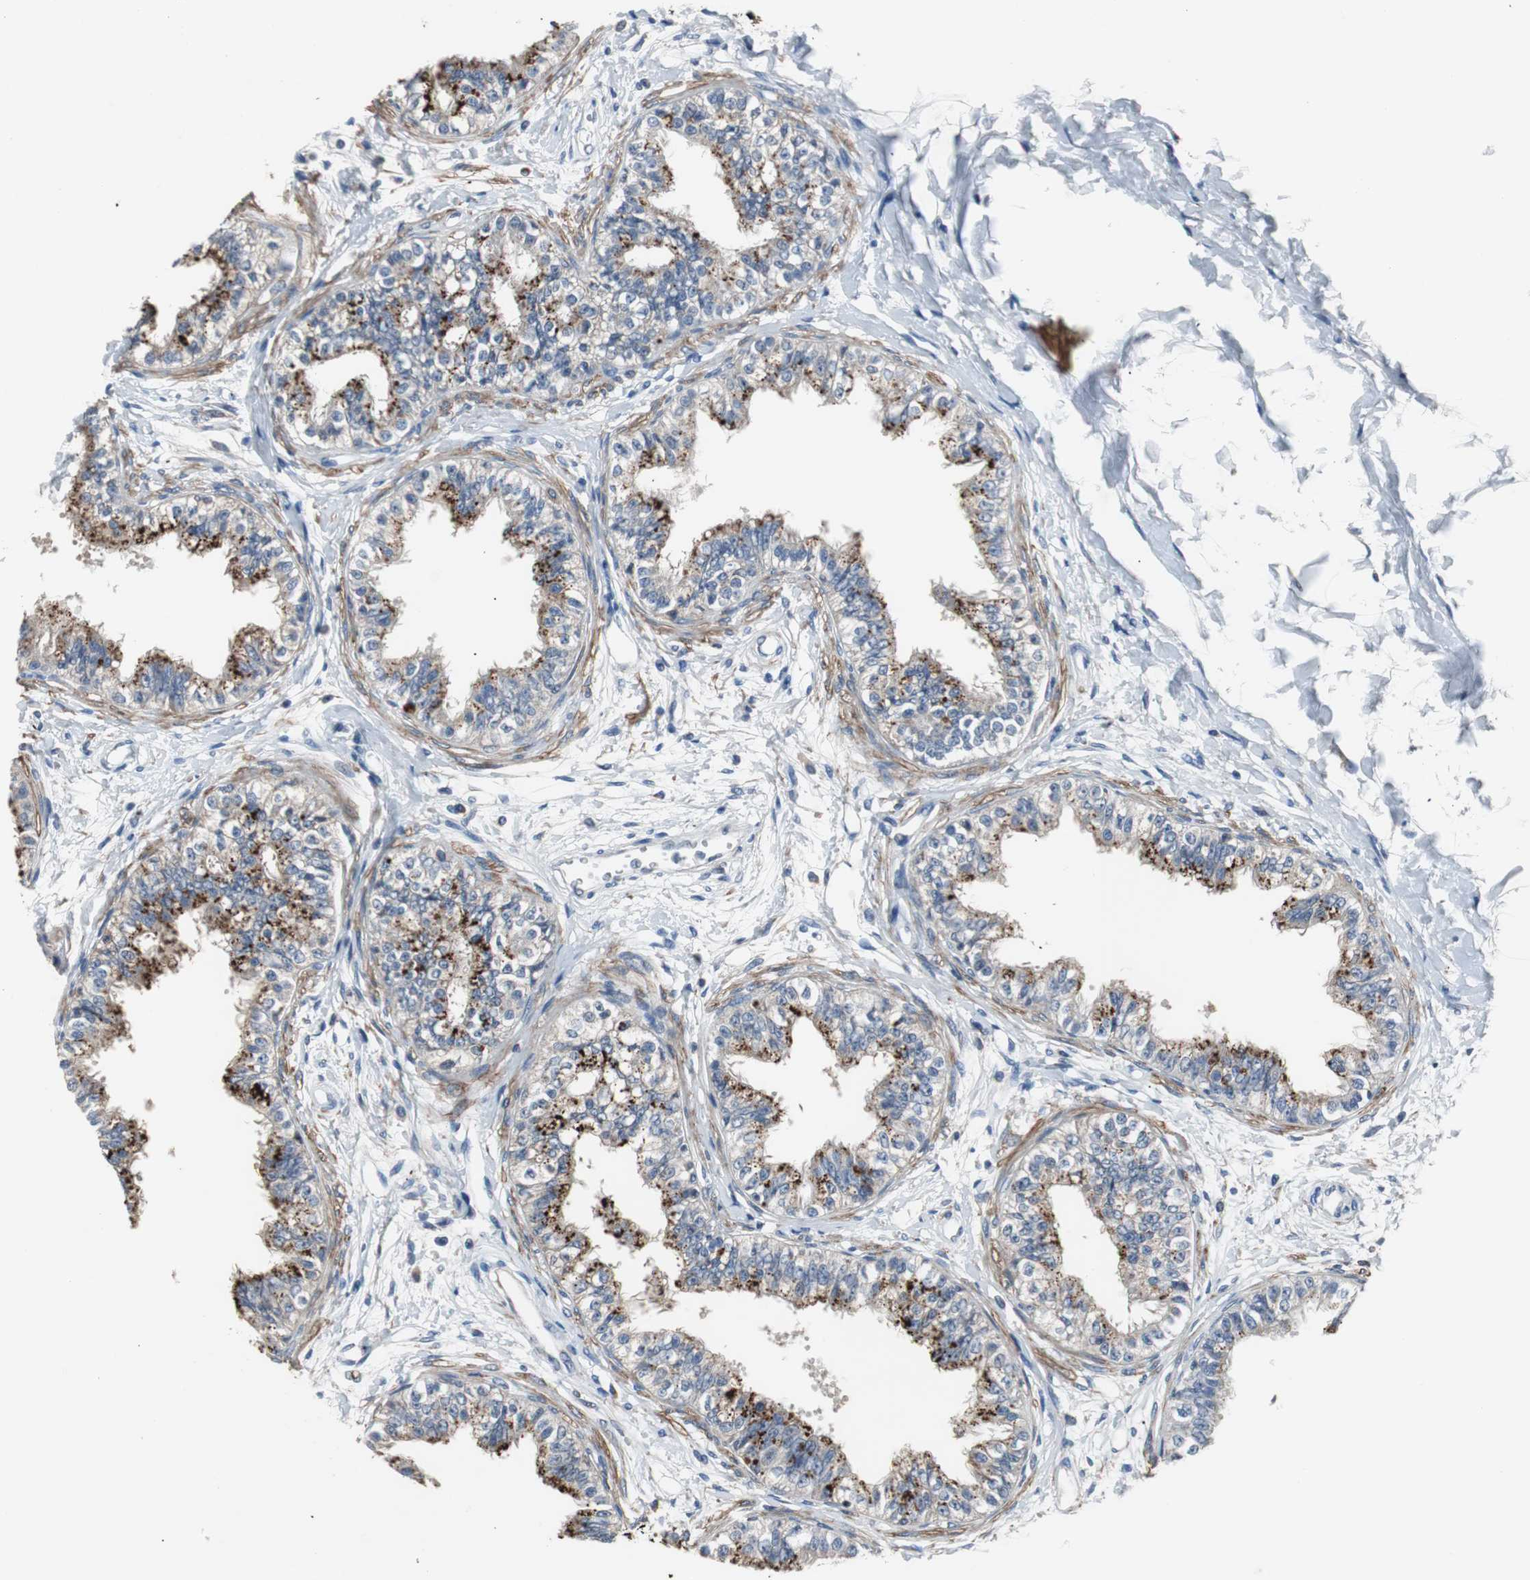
{"staining": {"intensity": "strong", "quantity": "<25%", "location": "cytoplasmic/membranous"}, "tissue": "epididymis", "cell_type": "Glandular cells", "image_type": "normal", "snomed": [{"axis": "morphology", "description": "Normal tissue, NOS"}, {"axis": "morphology", "description": "Adenocarcinoma, metastatic, NOS"}, {"axis": "topography", "description": "Testis"}, {"axis": "topography", "description": "Epididymis"}], "caption": "This is an image of IHC staining of unremarkable epididymis, which shows strong staining in the cytoplasmic/membranous of glandular cells.", "gene": "PCYT1B", "patient": {"sex": "male", "age": 26}}